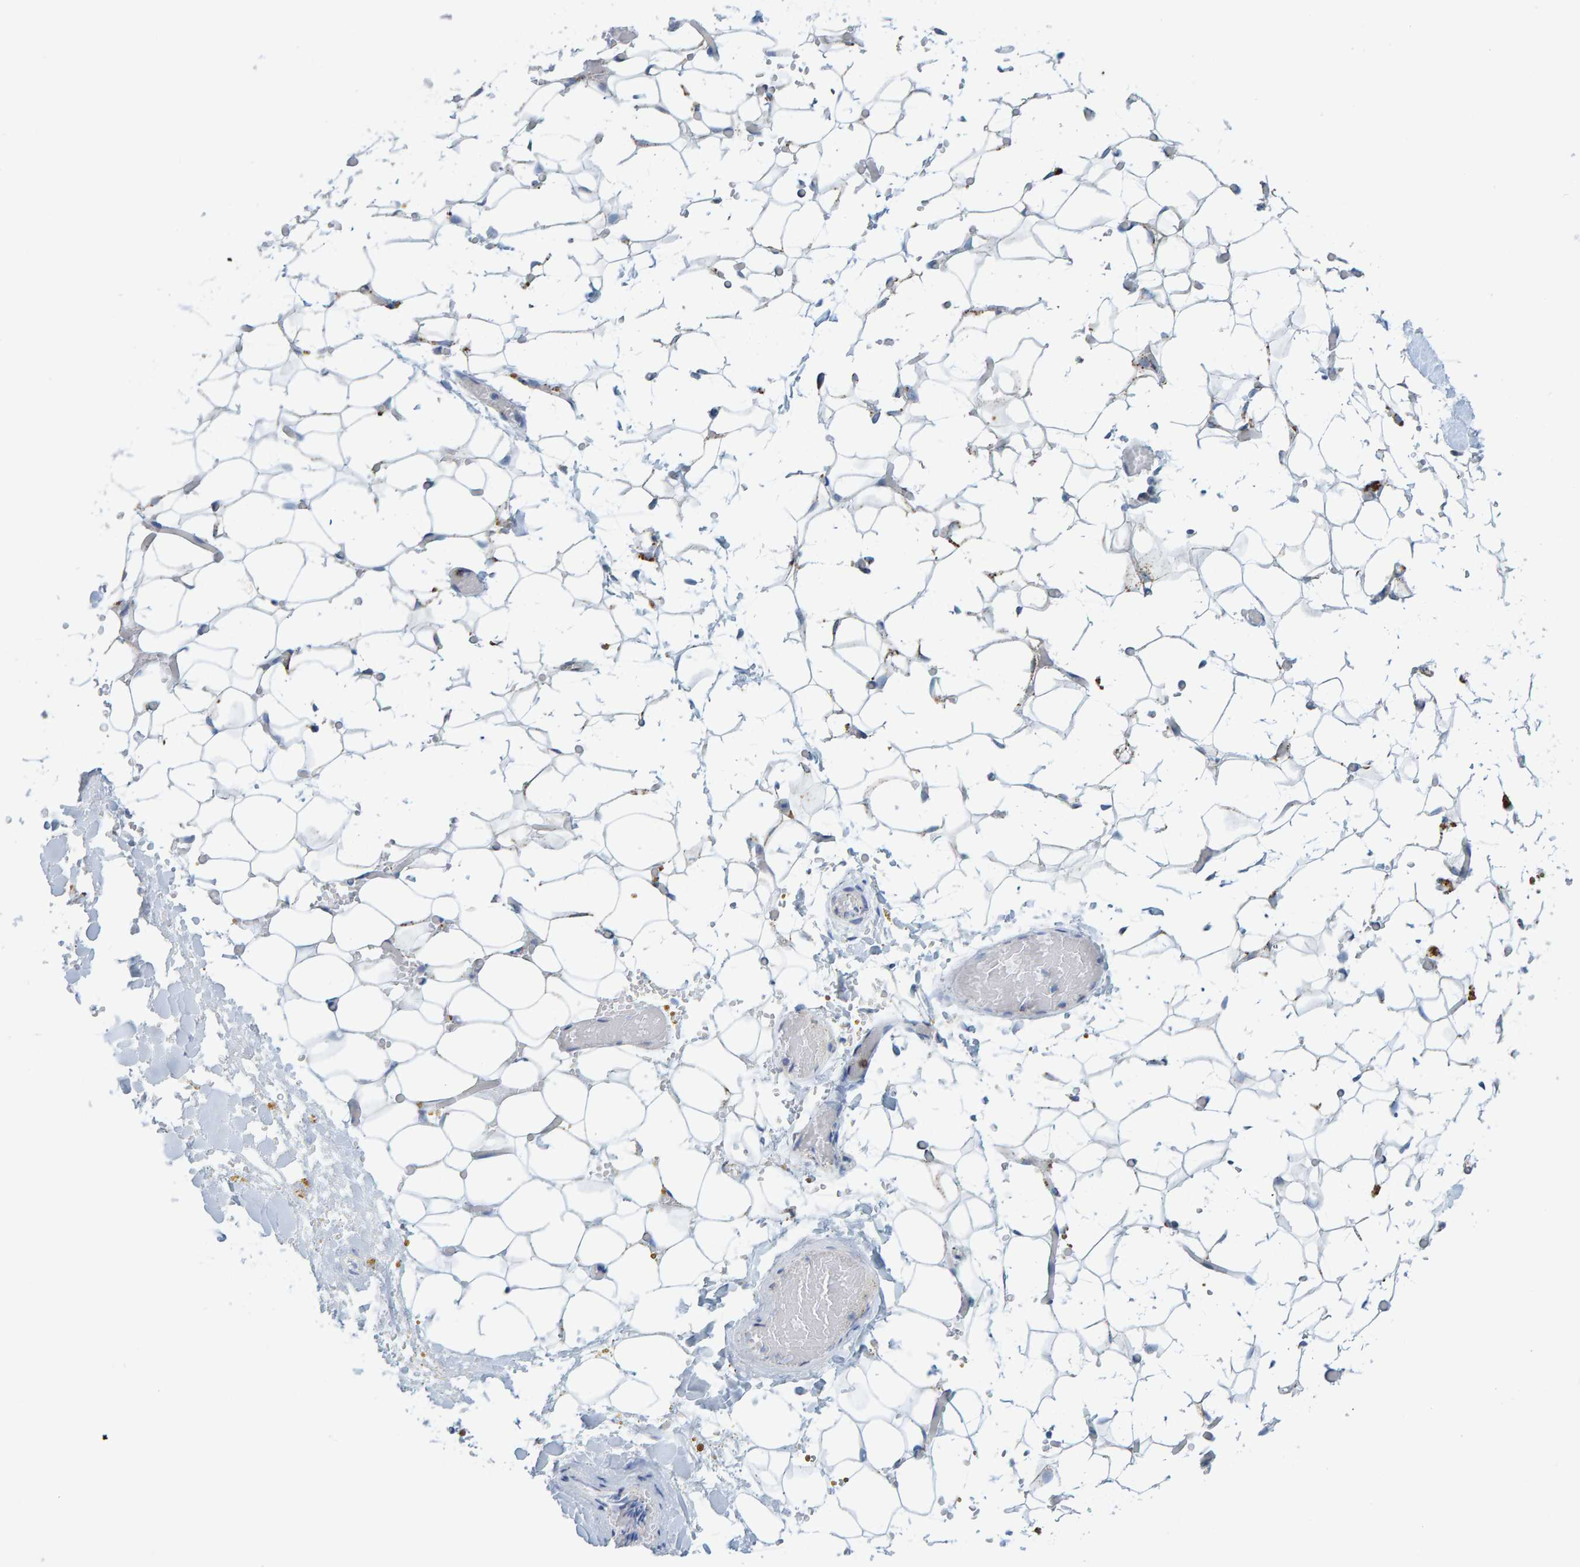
{"staining": {"intensity": "negative", "quantity": "none", "location": "none"}, "tissue": "adipose tissue", "cell_type": "Adipocytes", "image_type": "normal", "snomed": [{"axis": "morphology", "description": "Normal tissue, NOS"}, {"axis": "topography", "description": "Kidney"}, {"axis": "topography", "description": "Peripheral nerve tissue"}], "caption": "The histopathology image shows no staining of adipocytes in normal adipose tissue.", "gene": "BIN3", "patient": {"sex": "male", "age": 7}}